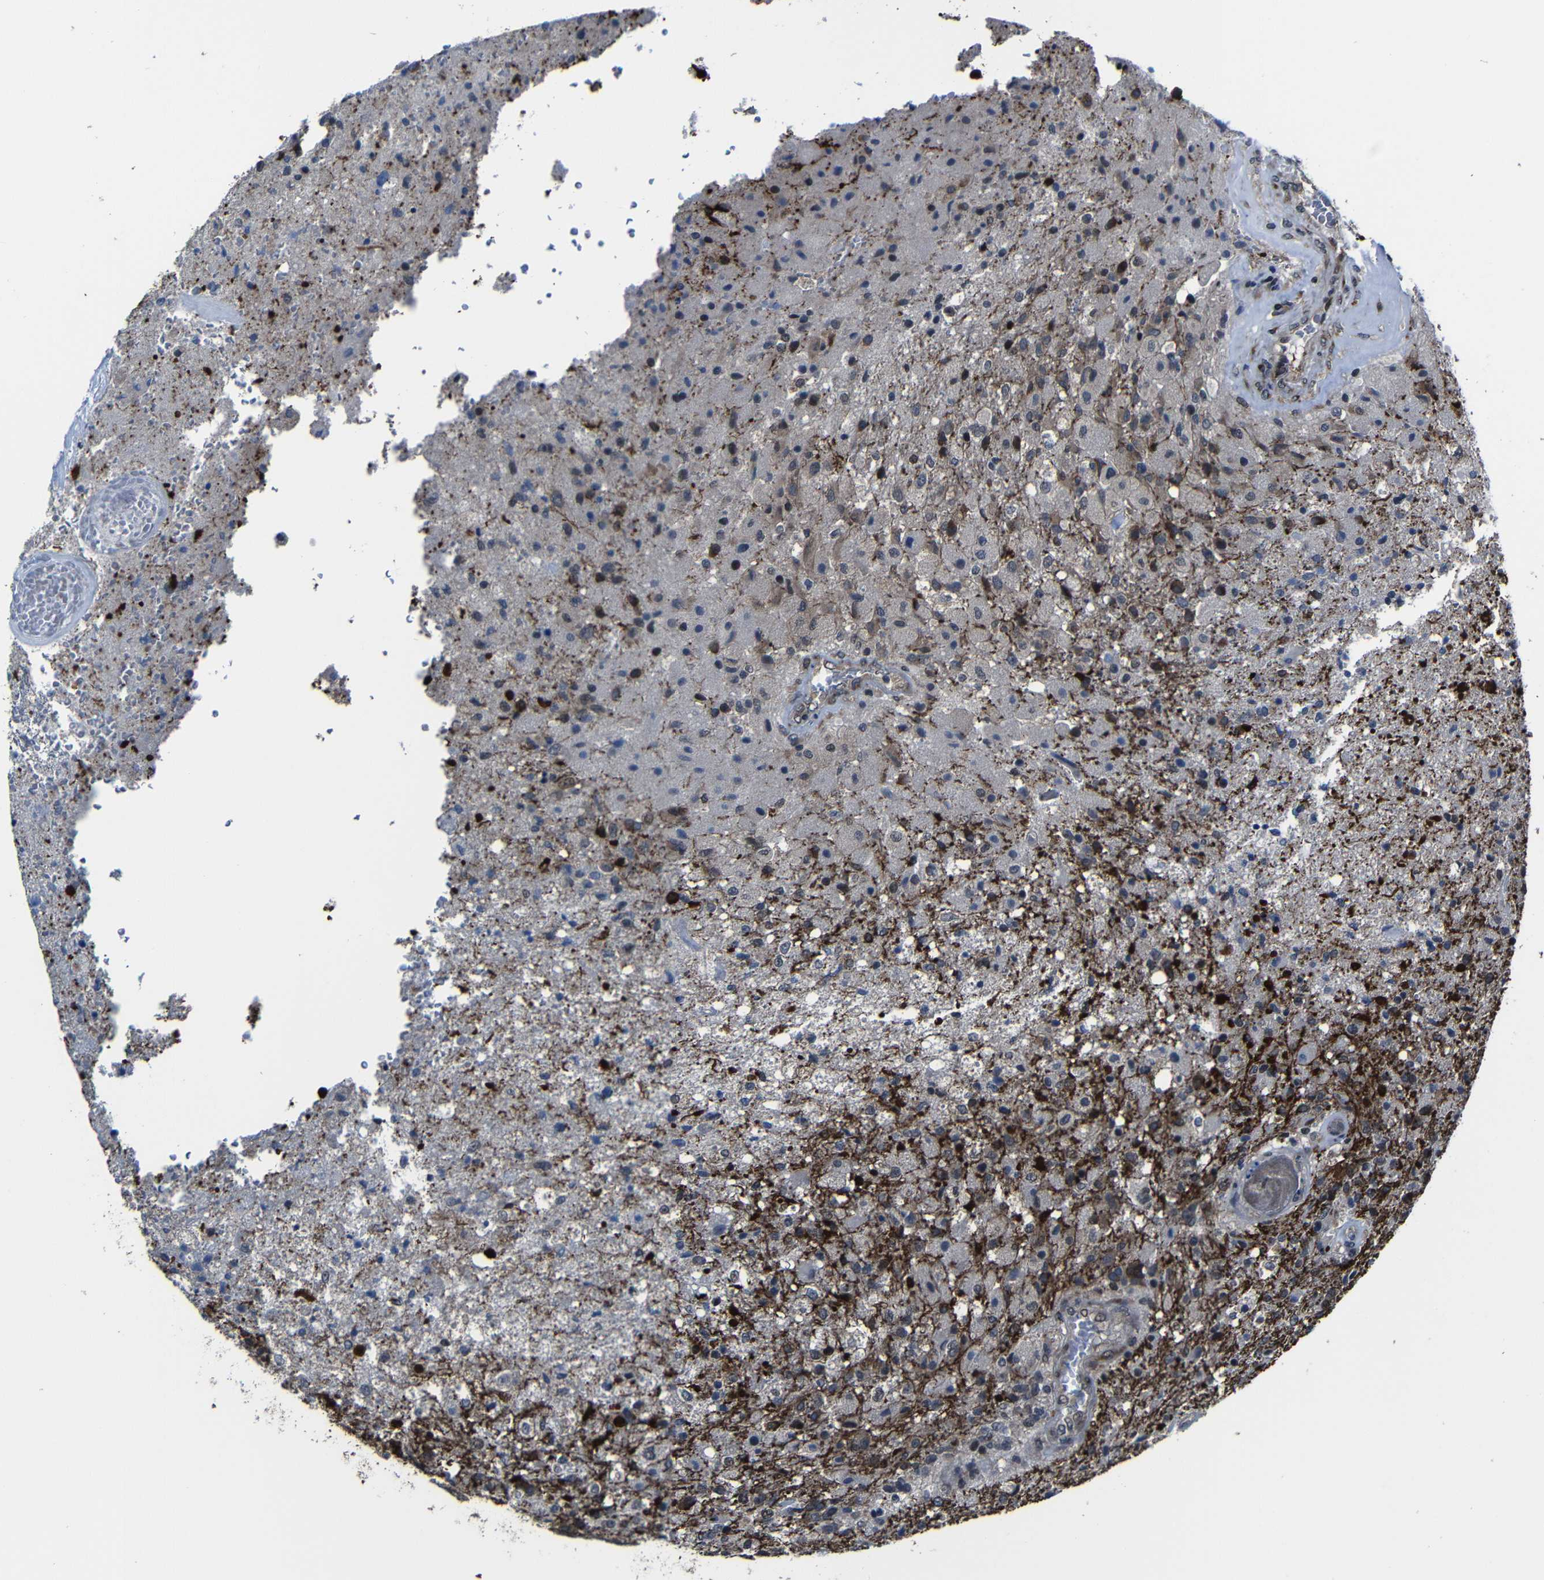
{"staining": {"intensity": "negative", "quantity": "none", "location": "none"}, "tissue": "glioma", "cell_type": "Tumor cells", "image_type": "cancer", "snomed": [{"axis": "morphology", "description": "Normal tissue, NOS"}, {"axis": "morphology", "description": "Glioma, malignant, High grade"}, {"axis": "topography", "description": "Cerebral cortex"}], "caption": "IHC image of neoplastic tissue: malignant high-grade glioma stained with DAB demonstrates no significant protein positivity in tumor cells. Nuclei are stained in blue.", "gene": "KIAA0513", "patient": {"sex": "male", "age": 77}}